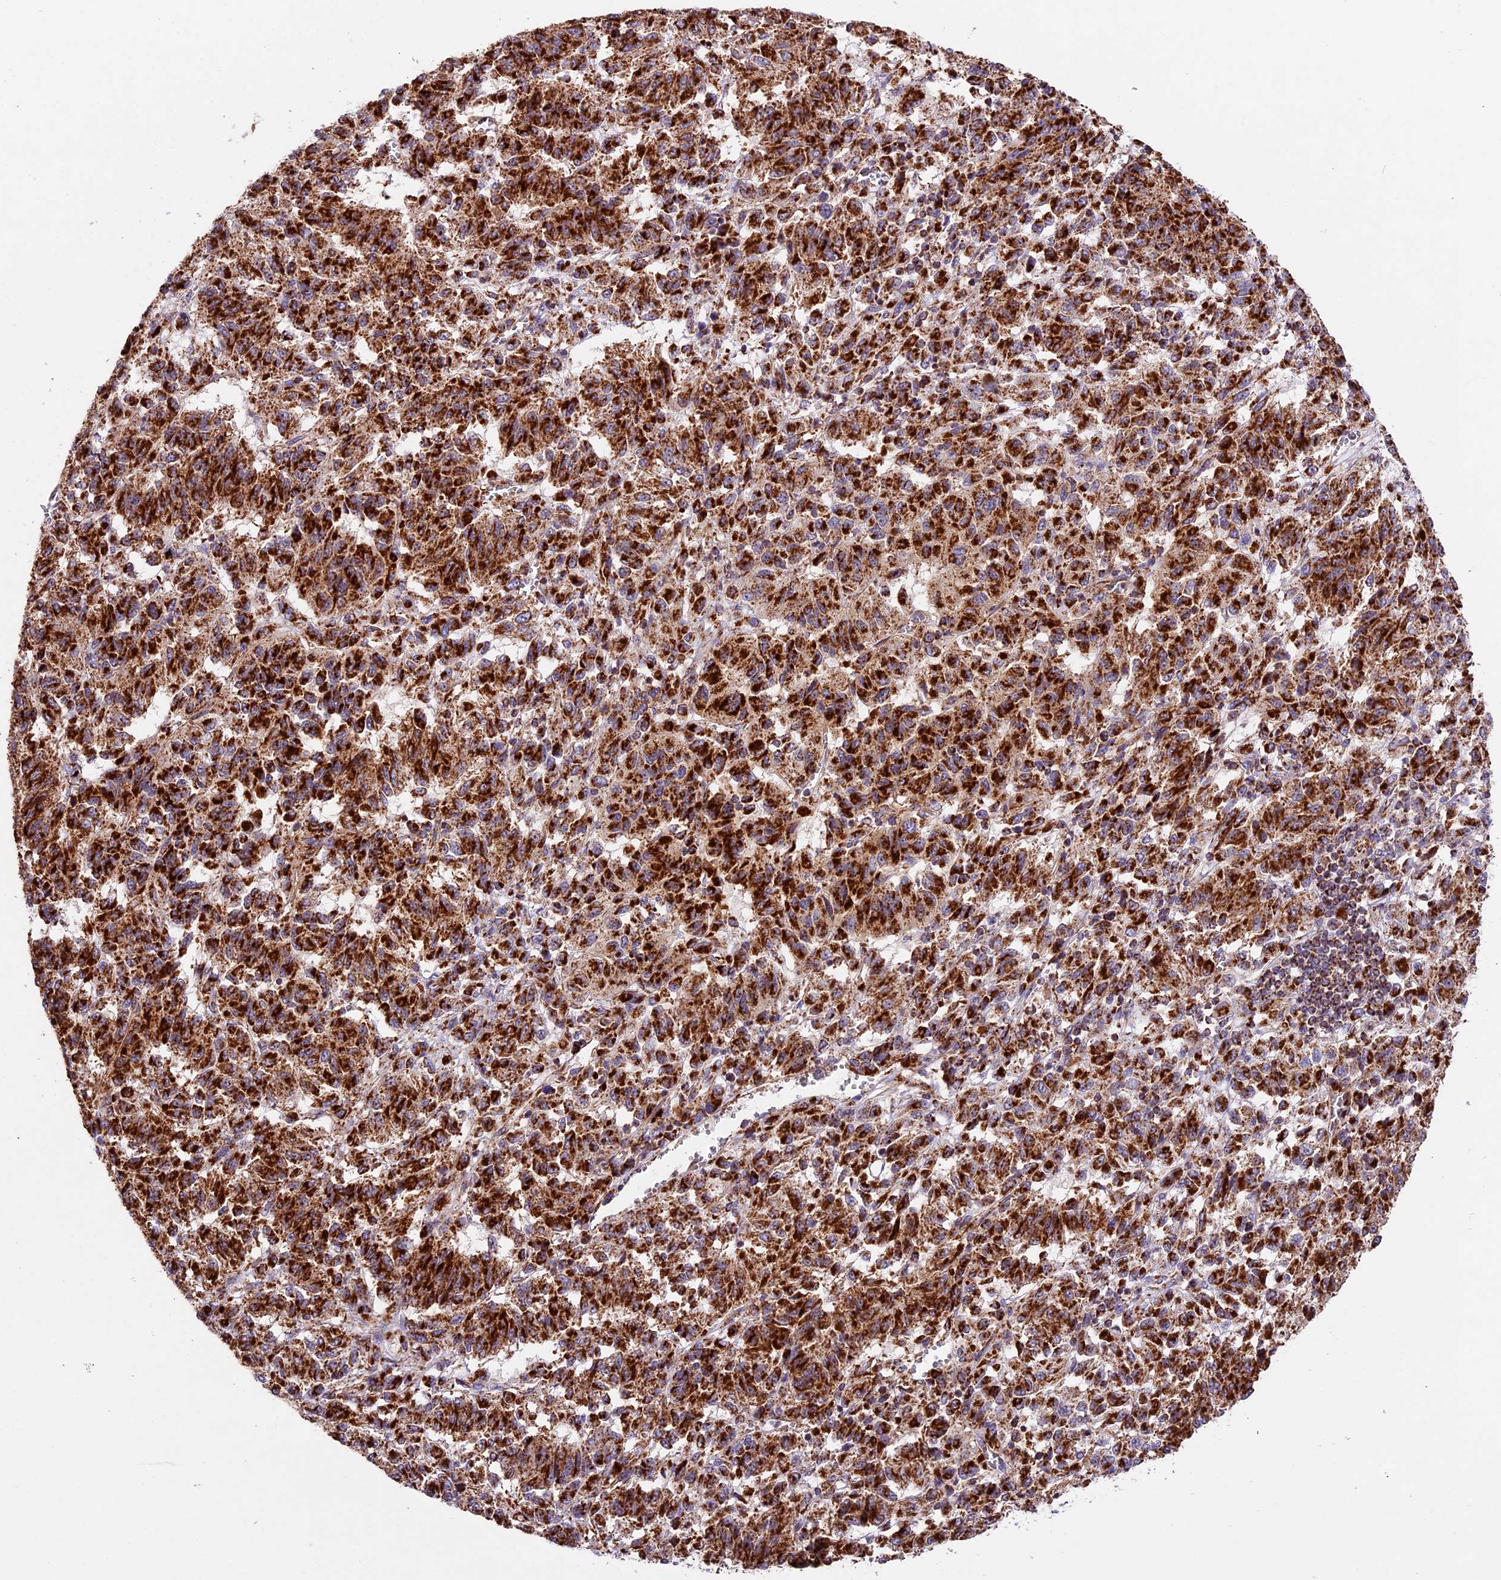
{"staining": {"intensity": "strong", "quantity": ">75%", "location": "cytoplasmic/membranous"}, "tissue": "melanoma", "cell_type": "Tumor cells", "image_type": "cancer", "snomed": [{"axis": "morphology", "description": "Malignant melanoma, Metastatic site"}, {"axis": "topography", "description": "Lung"}], "caption": "This is an image of immunohistochemistry (IHC) staining of melanoma, which shows strong expression in the cytoplasmic/membranous of tumor cells.", "gene": "NDUFA8", "patient": {"sex": "male", "age": 64}}